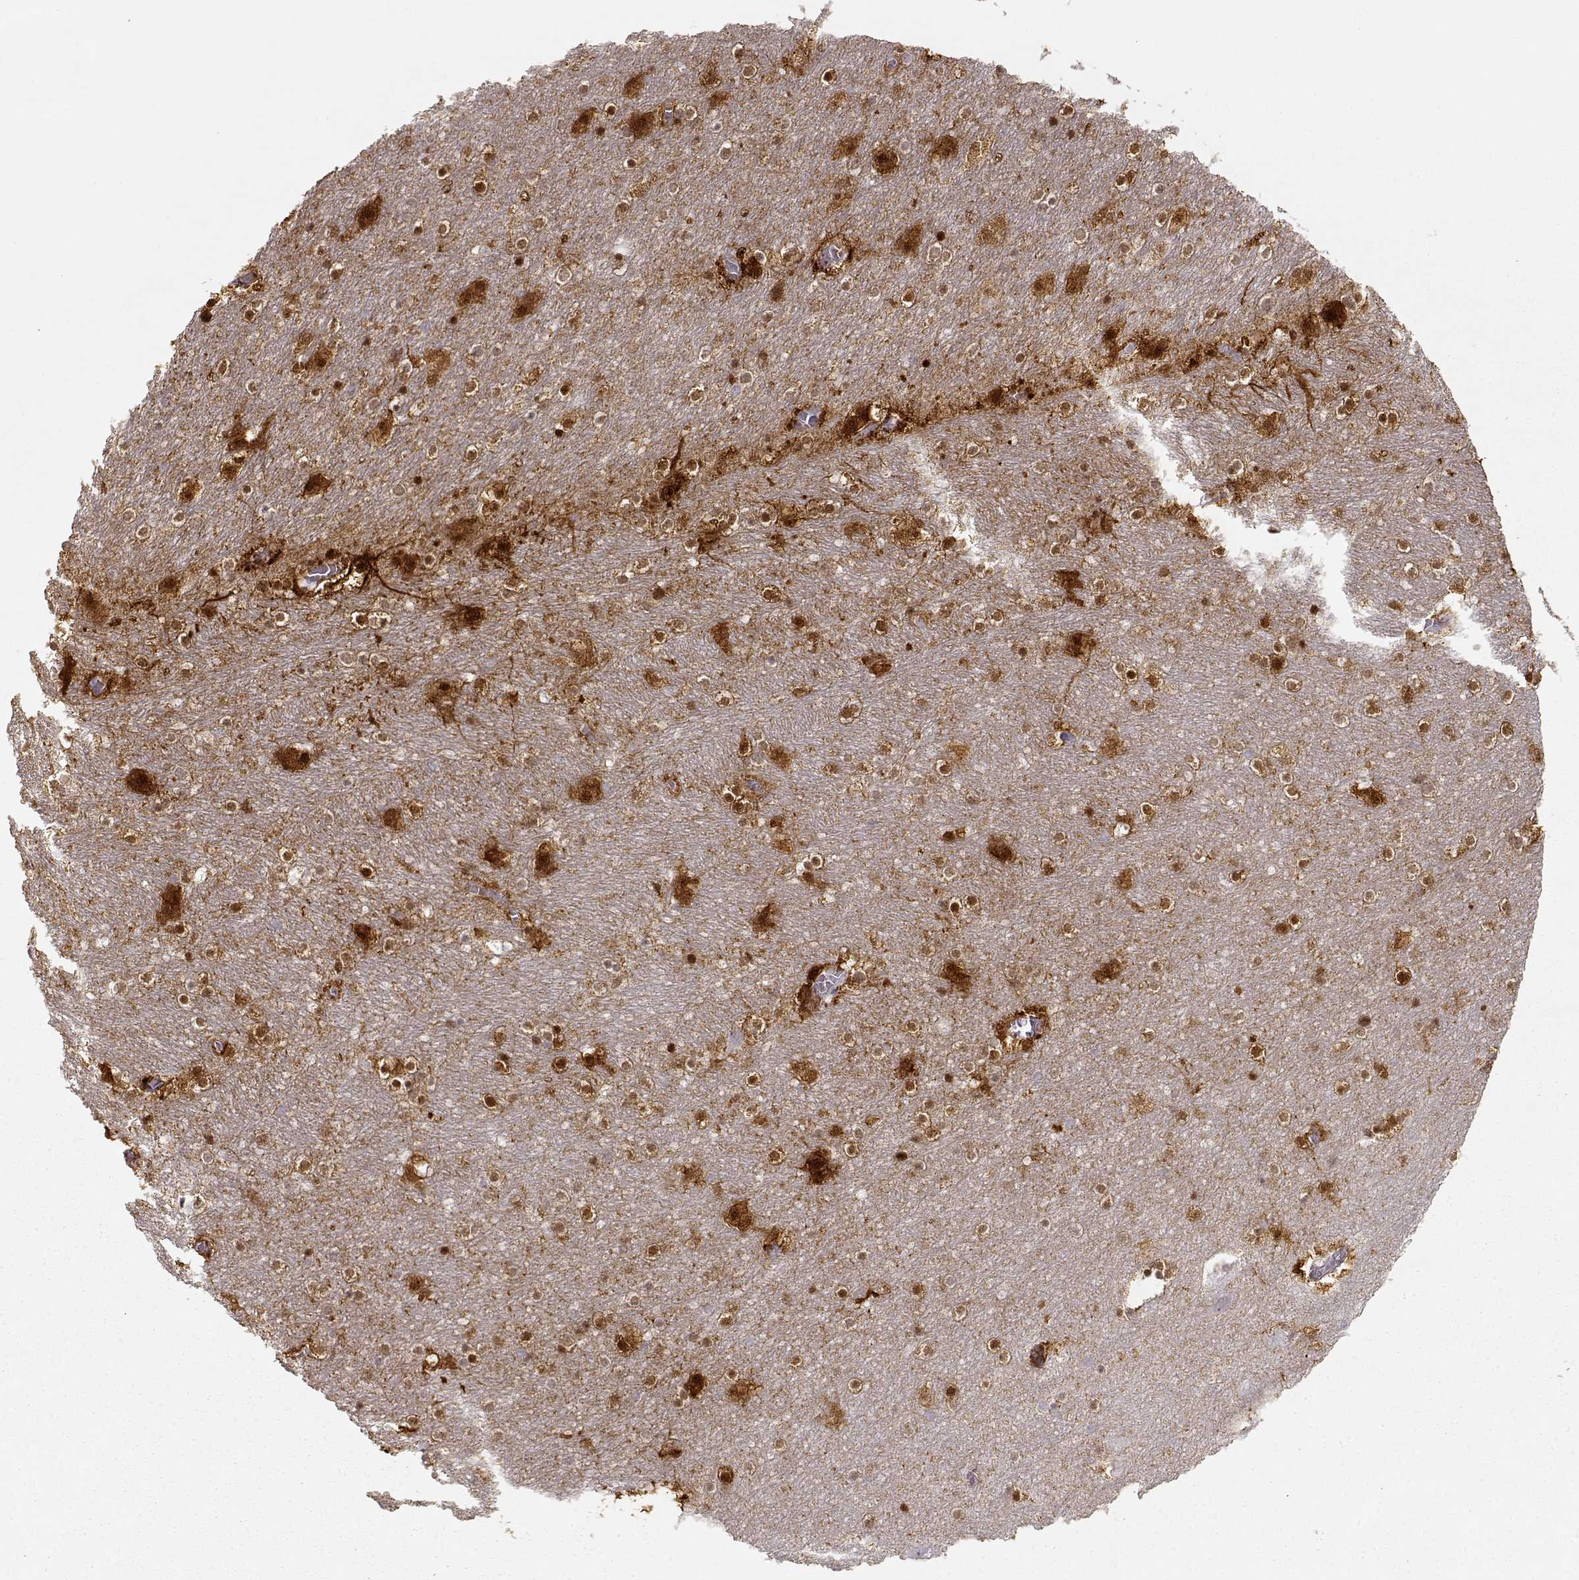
{"staining": {"intensity": "strong", "quantity": ">75%", "location": "nuclear"}, "tissue": "hippocampus", "cell_type": "Glial cells", "image_type": "normal", "snomed": [{"axis": "morphology", "description": "Normal tissue, NOS"}, {"axis": "topography", "description": "Hippocampus"}], "caption": "DAB (3,3'-diaminobenzidine) immunohistochemical staining of unremarkable hippocampus exhibits strong nuclear protein positivity in approximately >75% of glial cells.", "gene": "S100B", "patient": {"sex": "male", "age": 45}}